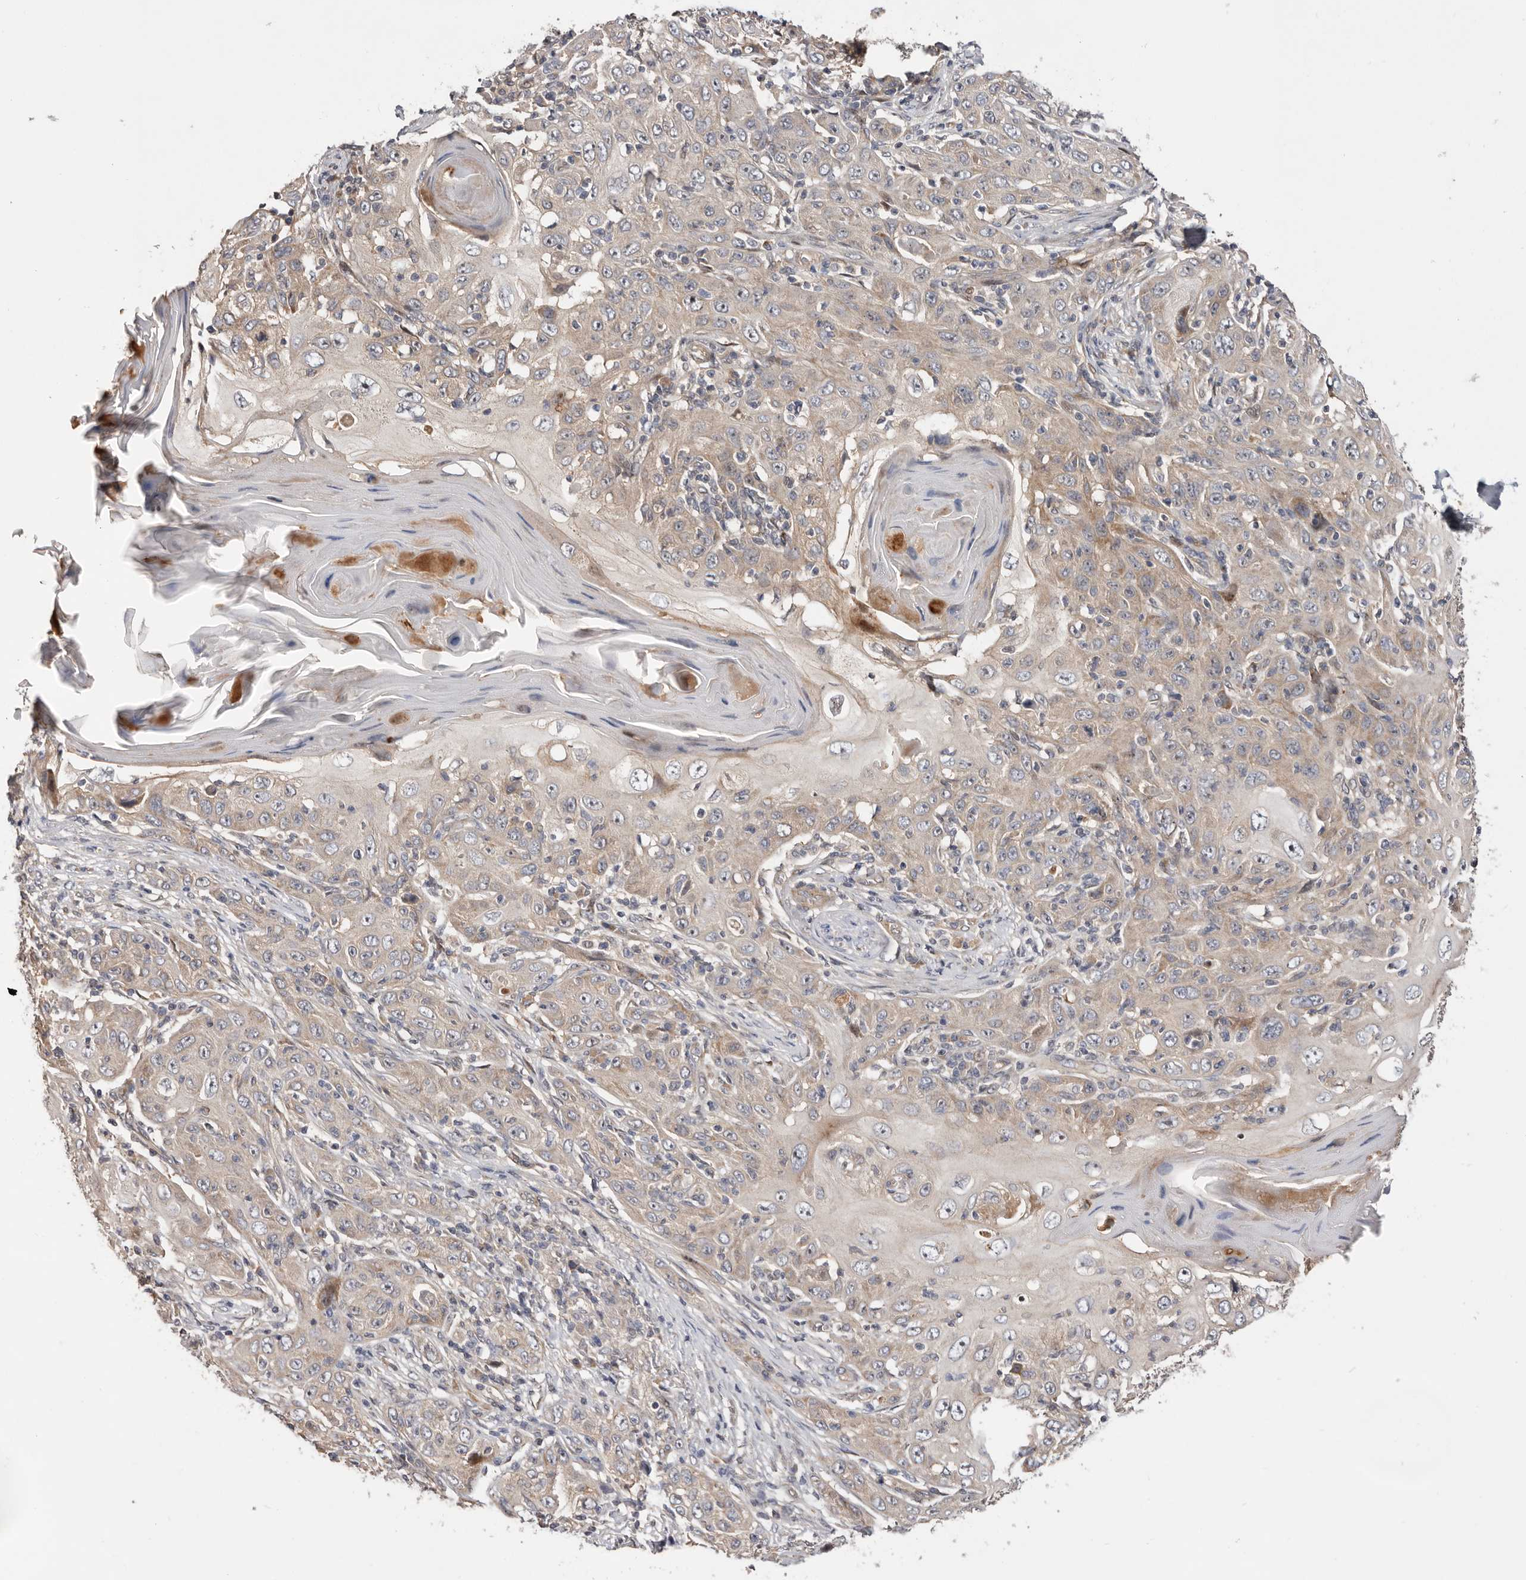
{"staining": {"intensity": "weak", "quantity": ">75%", "location": "cytoplasmic/membranous"}, "tissue": "skin cancer", "cell_type": "Tumor cells", "image_type": "cancer", "snomed": [{"axis": "morphology", "description": "Squamous cell carcinoma, NOS"}, {"axis": "topography", "description": "Skin"}], "caption": "Protein analysis of squamous cell carcinoma (skin) tissue exhibits weak cytoplasmic/membranous expression in approximately >75% of tumor cells. (DAB (3,3'-diaminobenzidine) IHC, brown staining for protein, blue staining for nuclei).", "gene": "DOP1A", "patient": {"sex": "female", "age": 88}}